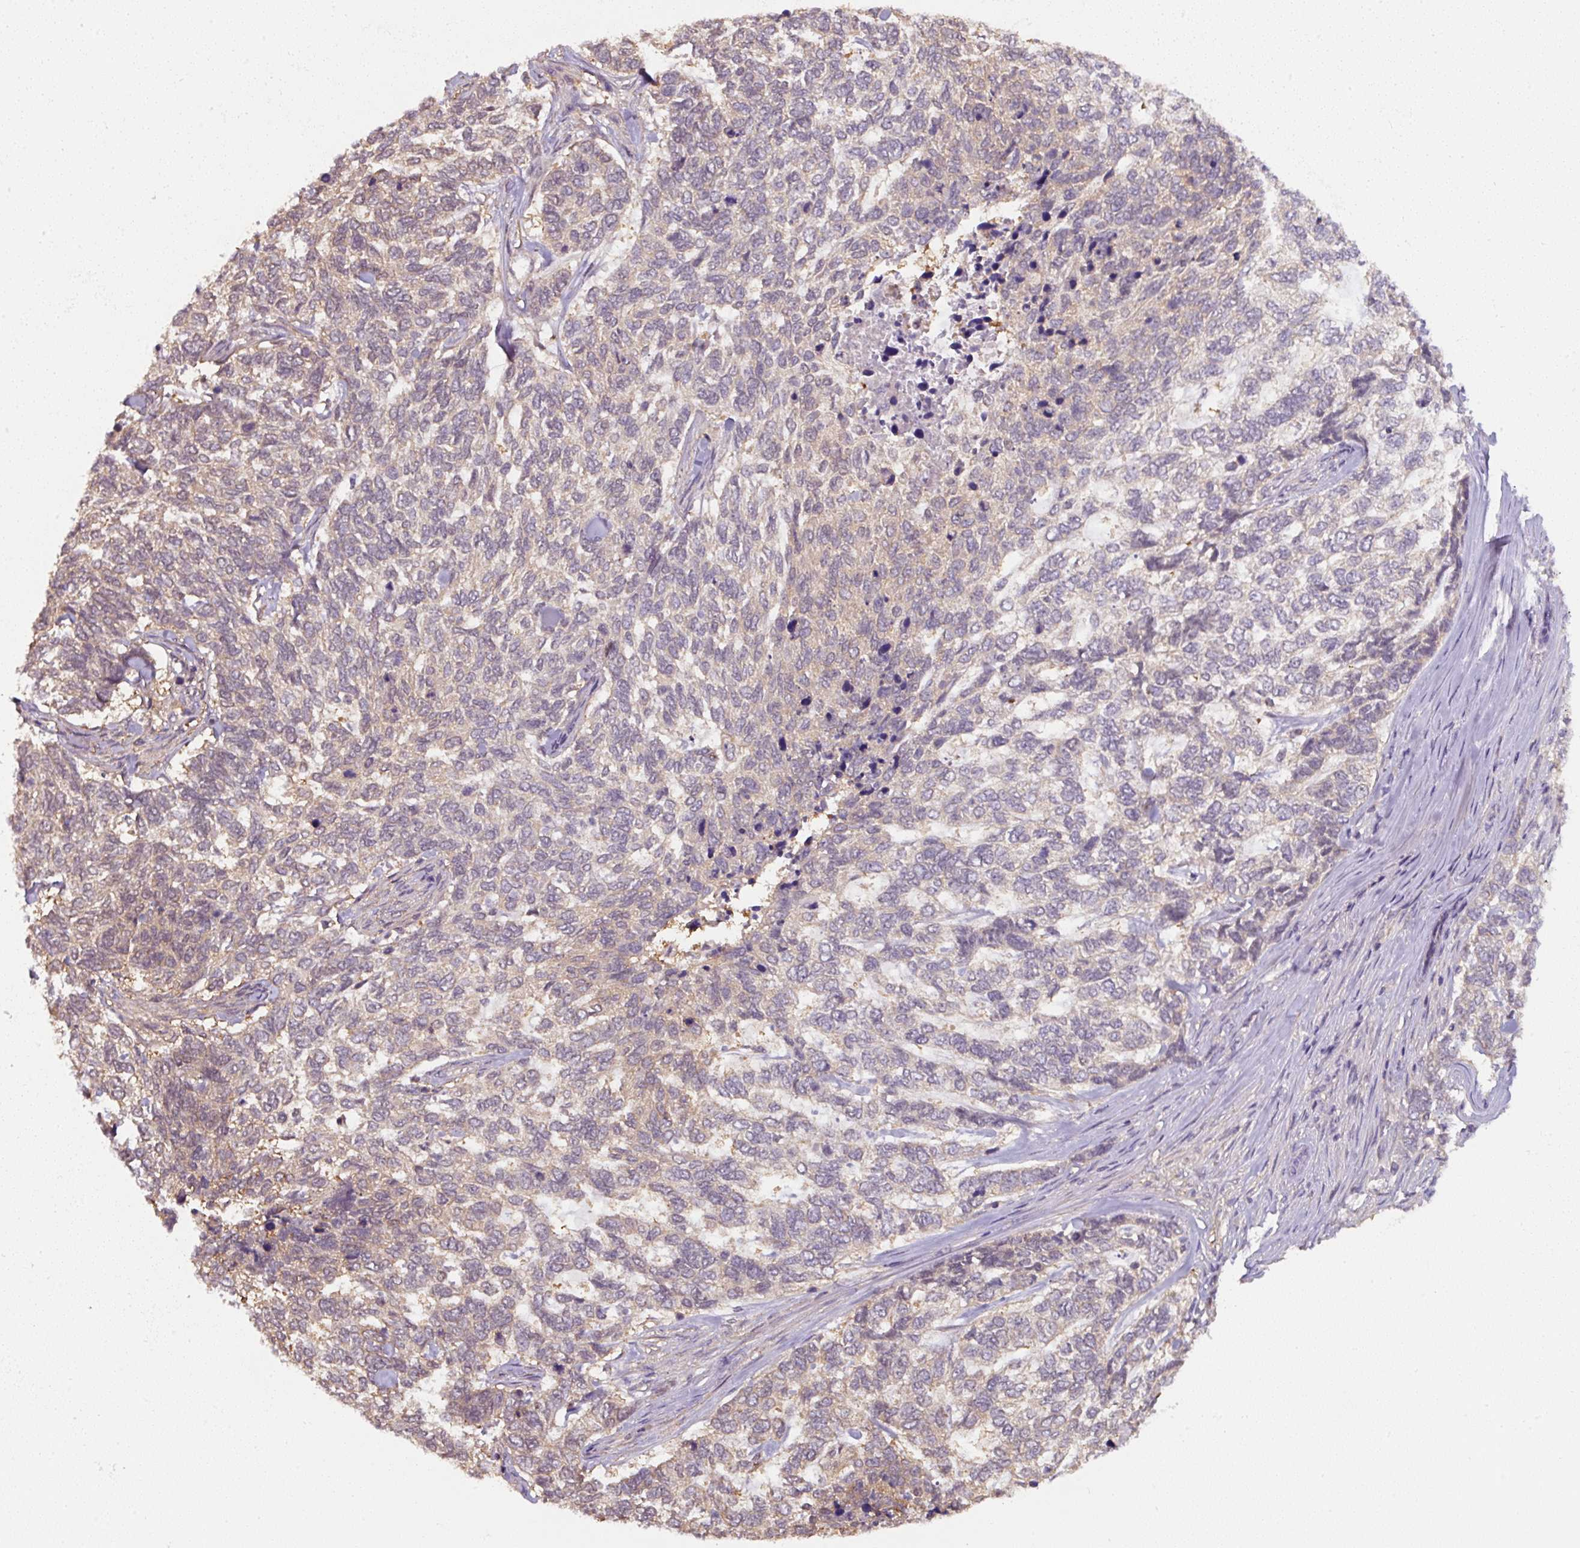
{"staining": {"intensity": "weak", "quantity": "<25%", "location": "cytoplasmic/membranous"}, "tissue": "skin cancer", "cell_type": "Tumor cells", "image_type": "cancer", "snomed": [{"axis": "morphology", "description": "Basal cell carcinoma"}, {"axis": "topography", "description": "Skin"}], "caption": "This is an IHC micrograph of skin cancer. There is no staining in tumor cells.", "gene": "ST13", "patient": {"sex": "female", "age": 65}}